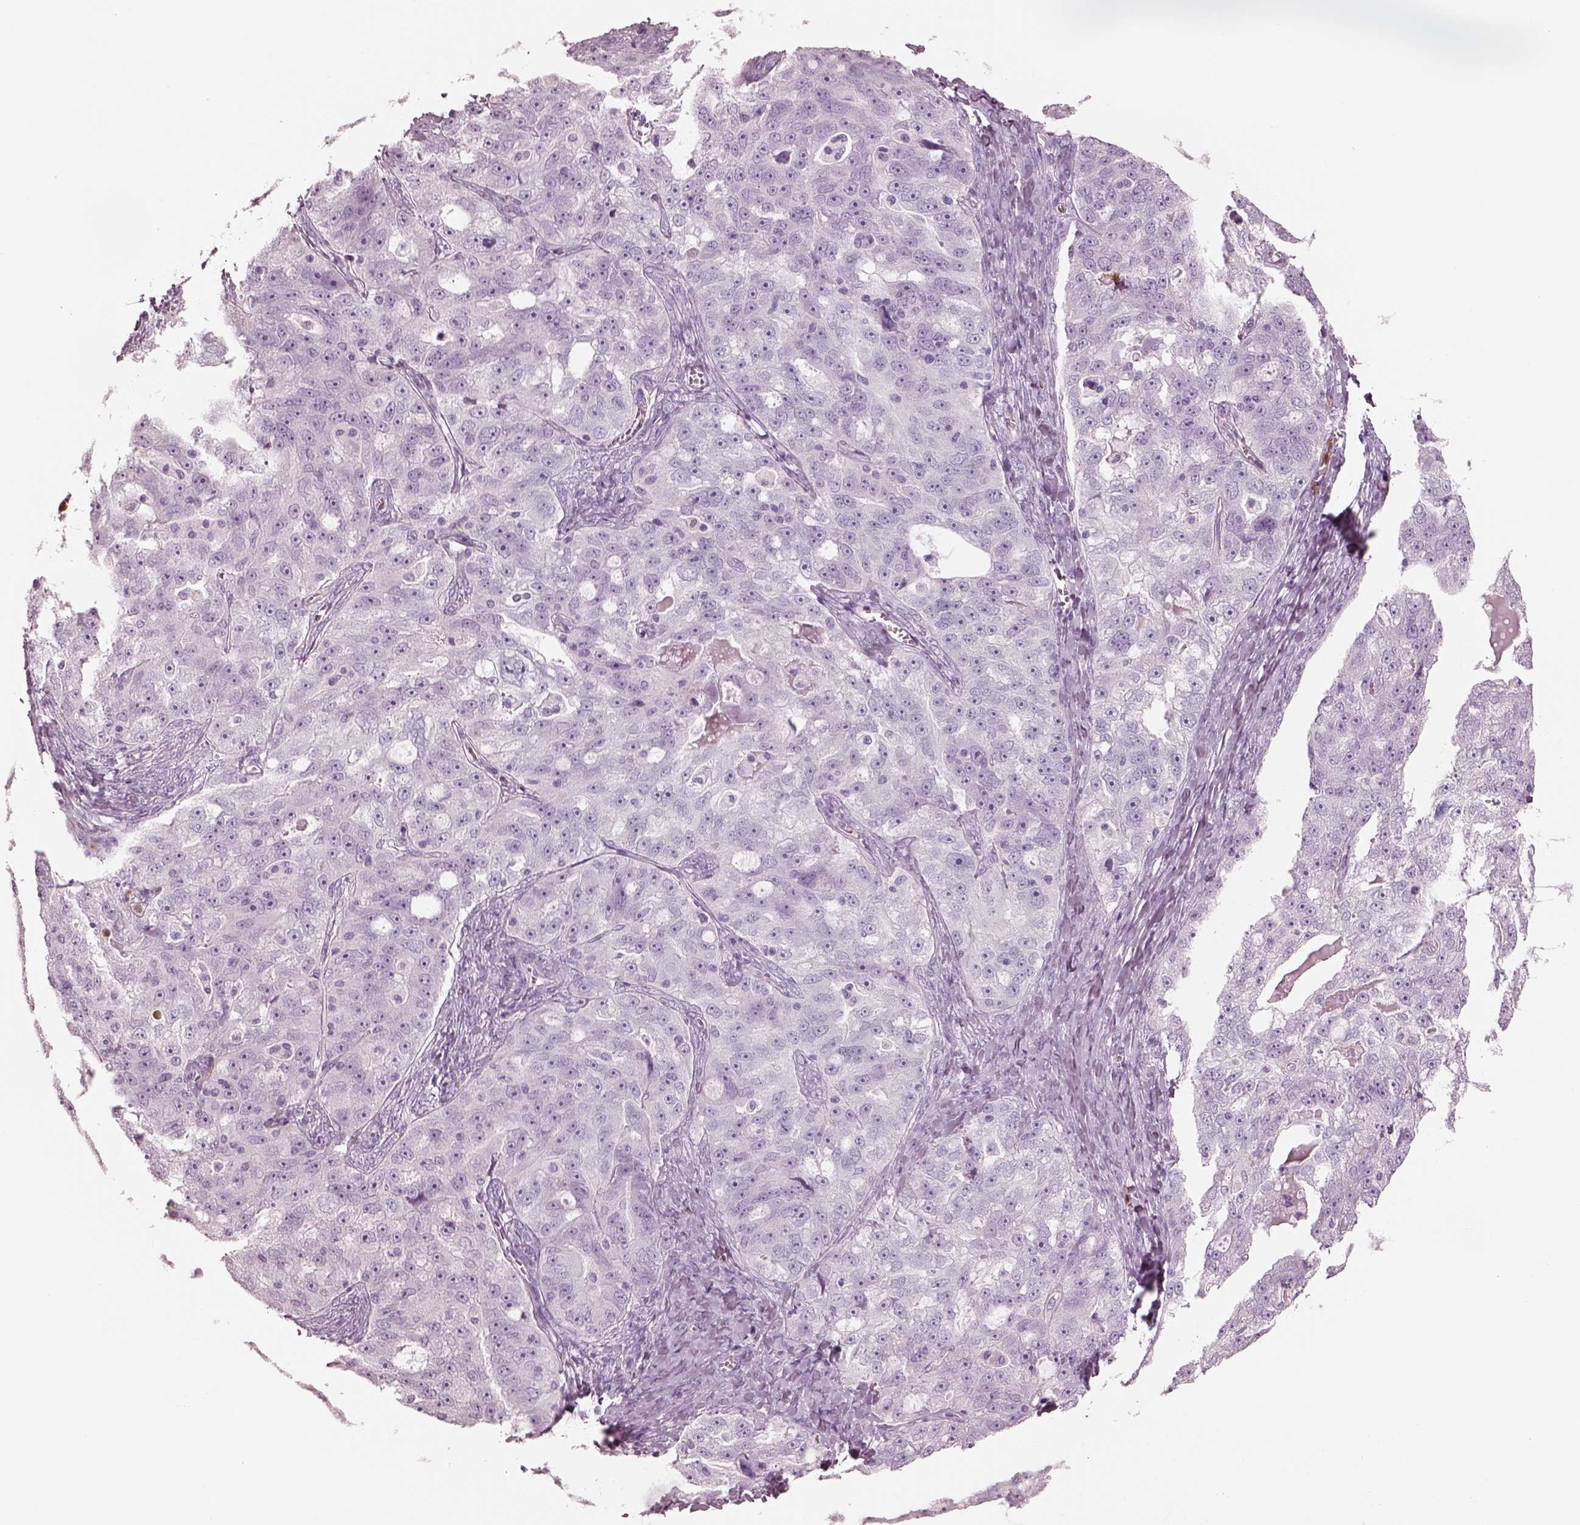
{"staining": {"intensity": "negative", "quantity": "none", "location": "none"}, "tissue": "ovarian cancer", "cell_type": "Tumor cells", "image_type": "cancer", "snomed": [{"axis": "morphology", "description": "Cystadenocarcinoma, serous, NOS"}, {"axis": "topography", "description": "Ovary"}], "caption": "There is no significant staining in tumor cells of serous cystadenocarcinoma (ovarian). (Brightfield microscopy of DAB (3,3'-diaminobenzidine) immunohistochemistry at high magnification).", "gene": "ELANE", "patient": {"sex": "female", "age": 51}}